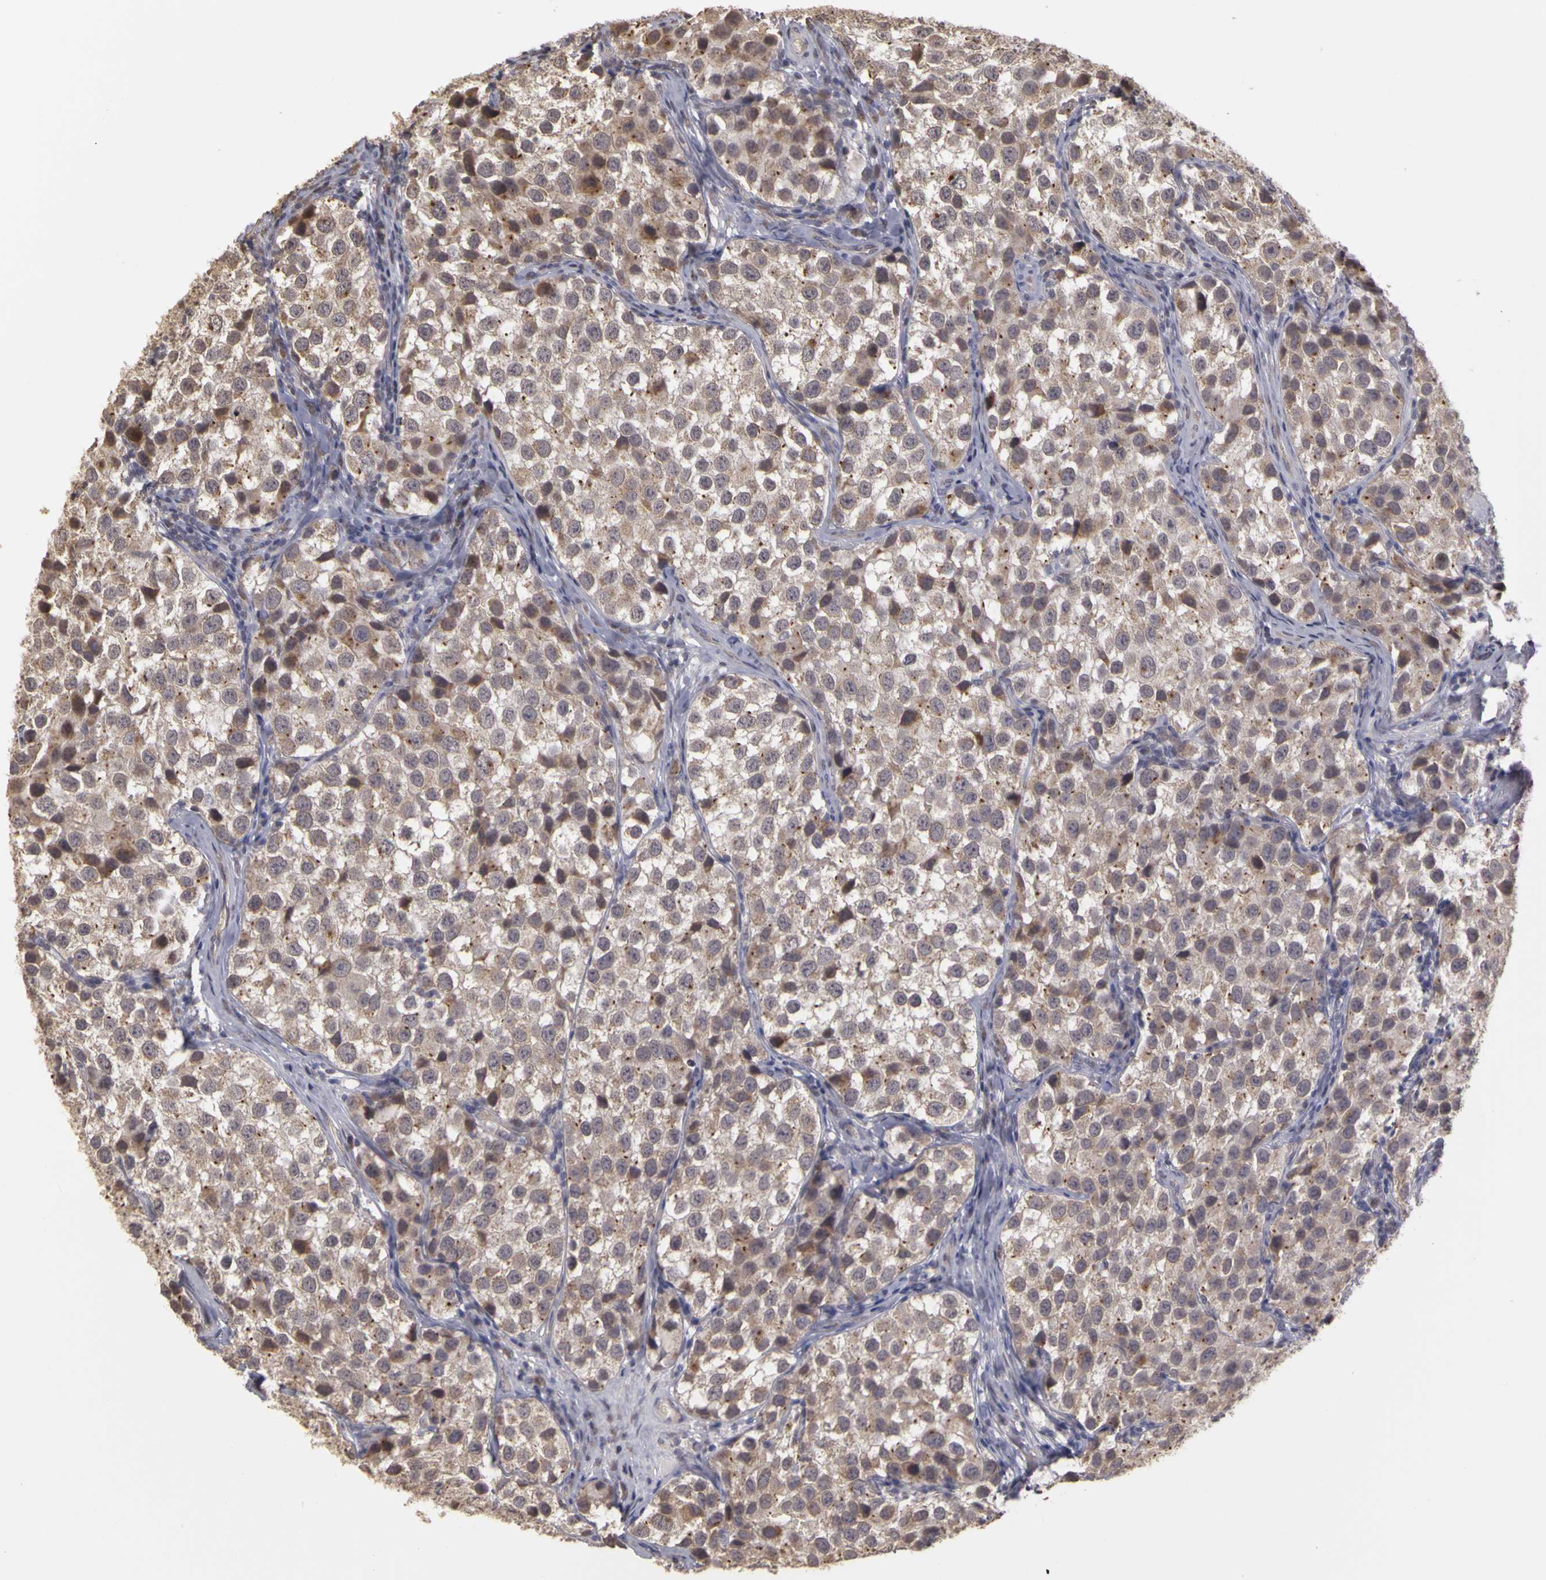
{"staining": {"intensity": "weak", "quantity": "25%-75%", "location": "cytoplasmic/membranous"}, "tissue": "testis cancer", "cell_type": "Tumor cells", "image_type": "cancer", "snomed": [{"axis": "morphology", "description": "Seminoma, NOS"}, {"axis": "topography", "description": "Testis"}], "caption": "Testis cancer was stained to show a protein in brown. There is low levels of weak cytoplasmic/membranous expression in approximately 25%-75% of tumor cells.", "gene": "FRMD7", "patient": {"sex": "male", "age": 39}}